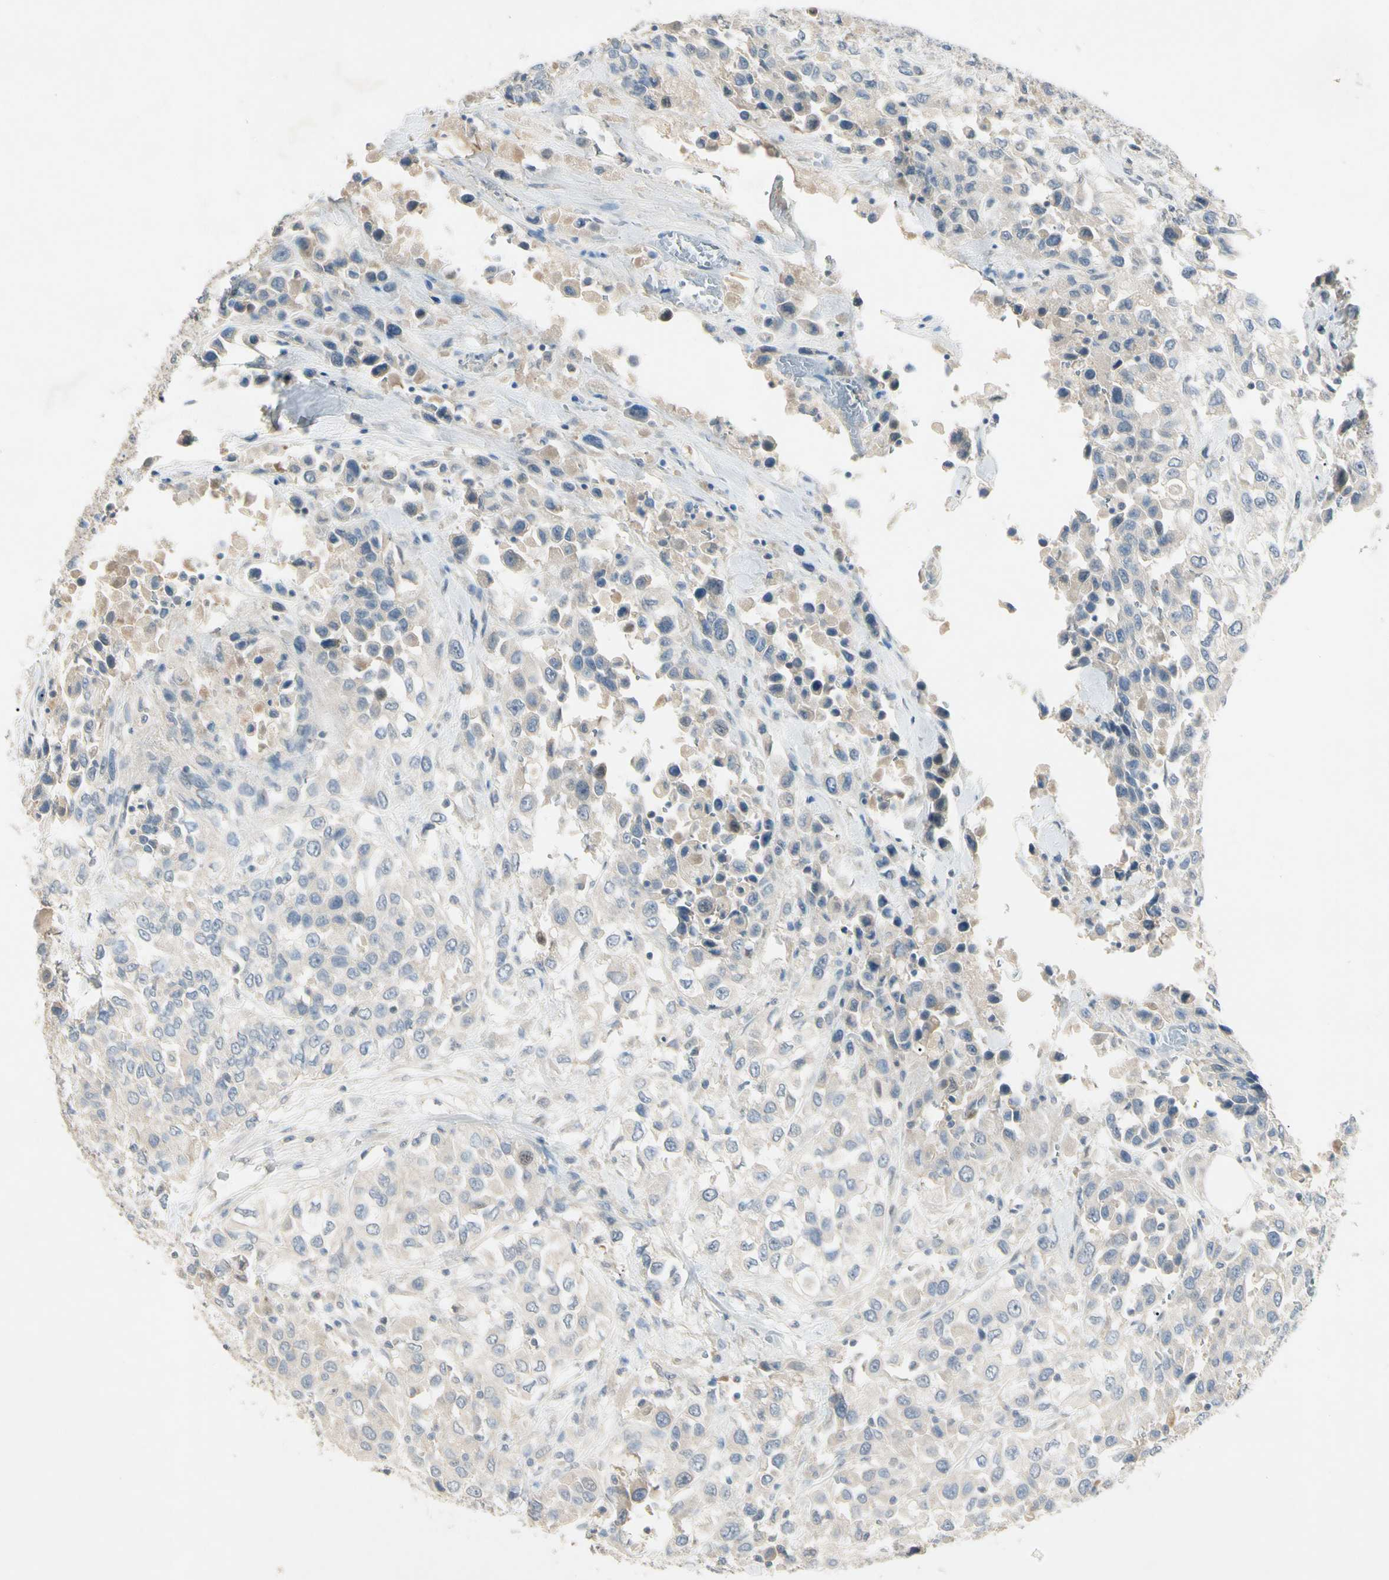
{"staining": {"intensity": "negative", "quantity": "none", "location": "none"}, "tissue": "urothelial cancer", "cell_type": "Tumor cells", "image_type": "cancer", "snomed": [{"axis": "morphology", "description": "Urothelial carcinoma, High grade"}, {"axis": "topography", "description": "Urinary bladder"}], "caption": "Micrograph shows no significant protein staining in tumor cells of urothelial cancer. (DAB (3,3'-diaminobenzidine) immunohistochemistry (IHC) with hematoxylin counter stain).", "gene": "PRSS21", "patient": {"sex": "female", "age": 80}}